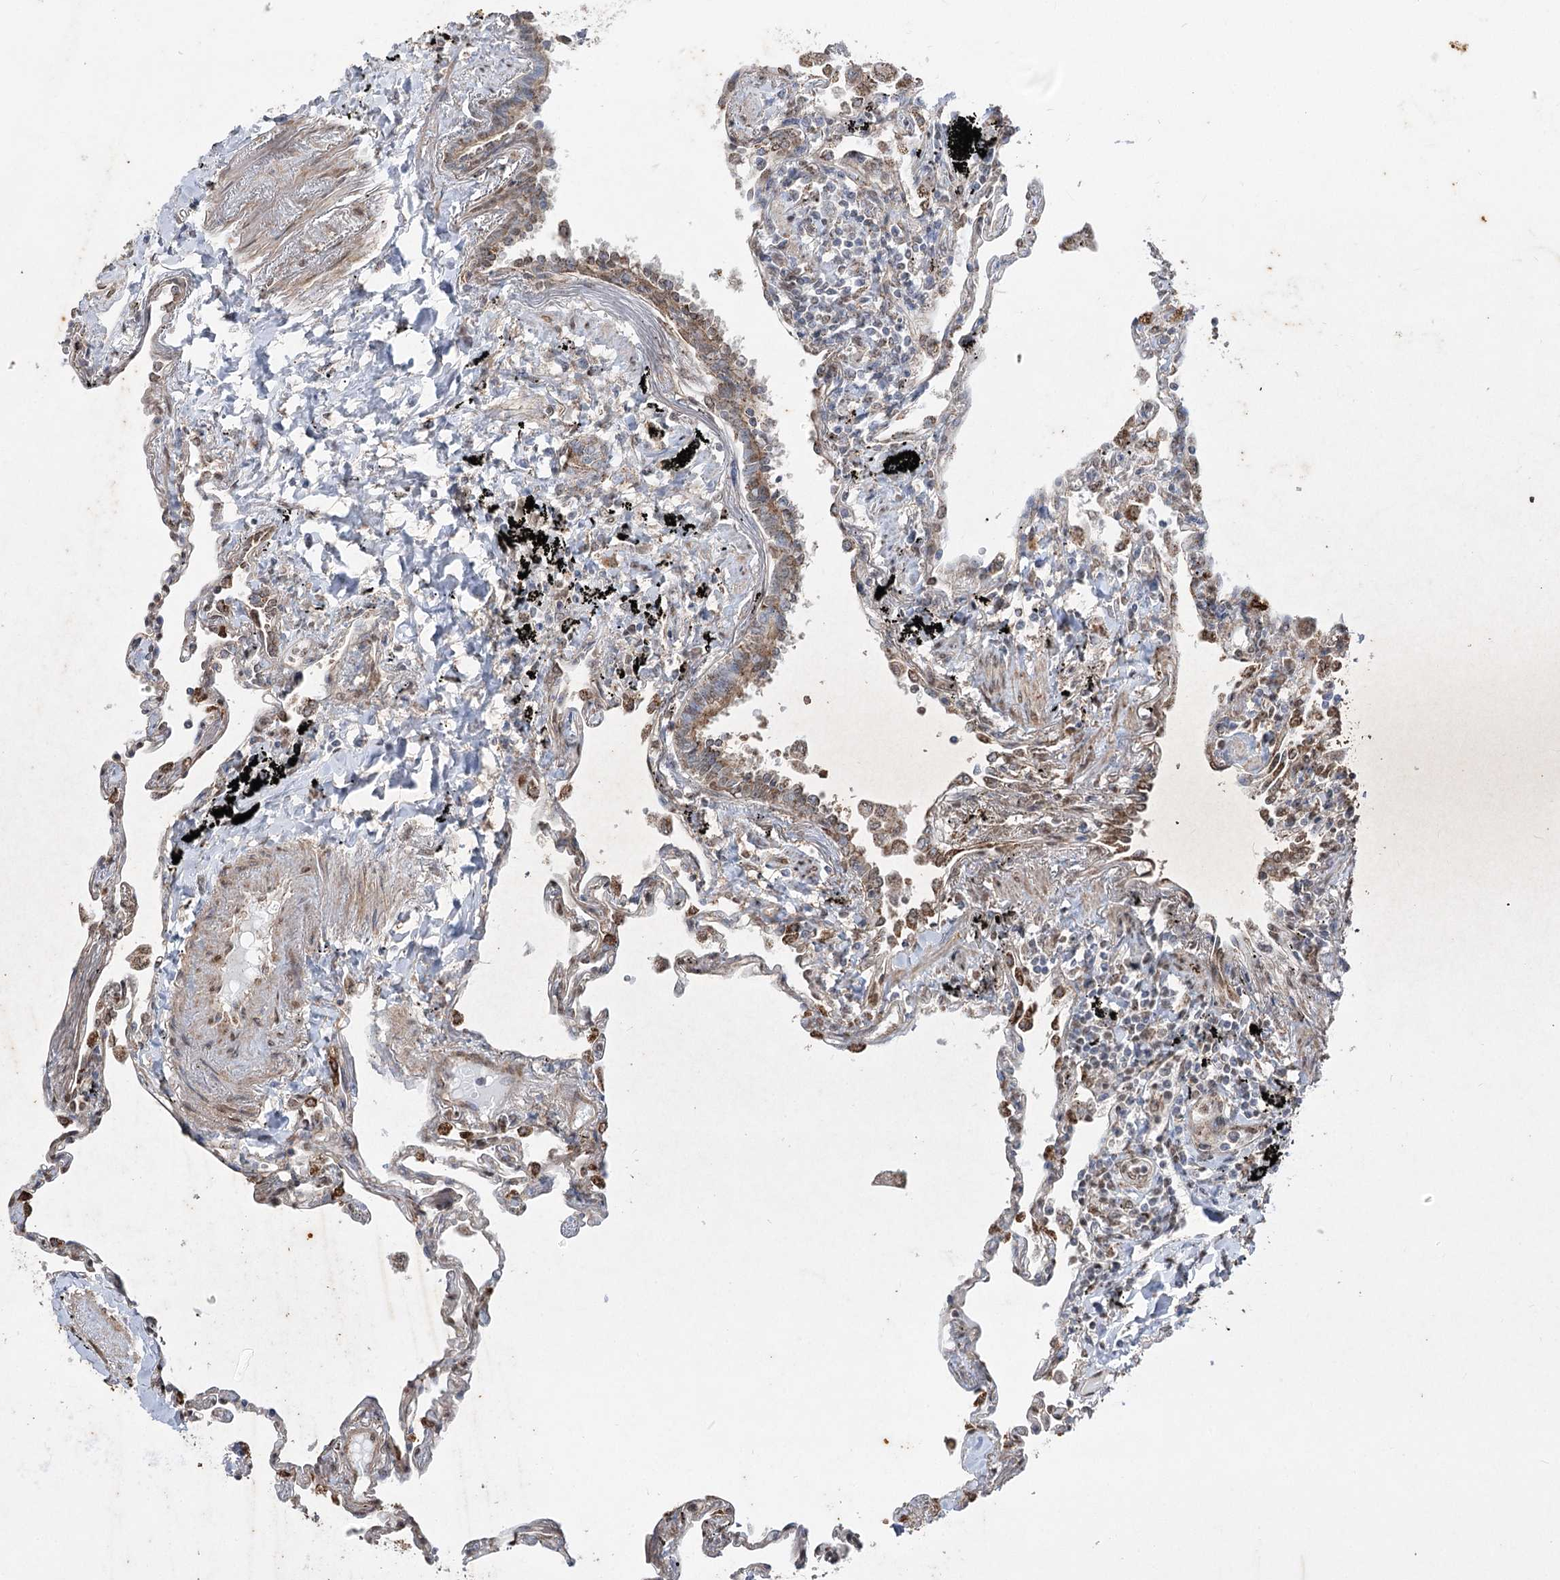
{"staining": {"intensity": "strong", "quantity": "<25%", "location": "cytoplasmic/membranous"}, "tissue": "lung", "cell_type": "Alveolar cells", "image_type": "normal", "snomed": [{"axis": "morphology", "description": "Normal tissue, NOS"}, {"axis": "topography", "description": "Lung"}], "caption": "Brown immunohistochemical staining in benign human lung shows strong cytoplasmic/membranous expression in about <25% of alveolar cells. (Brightfield microscopy of DAB IHC at high magnification).", "gene": "ZSCAN23", "patient": {"sex": "female", "age": 67}}